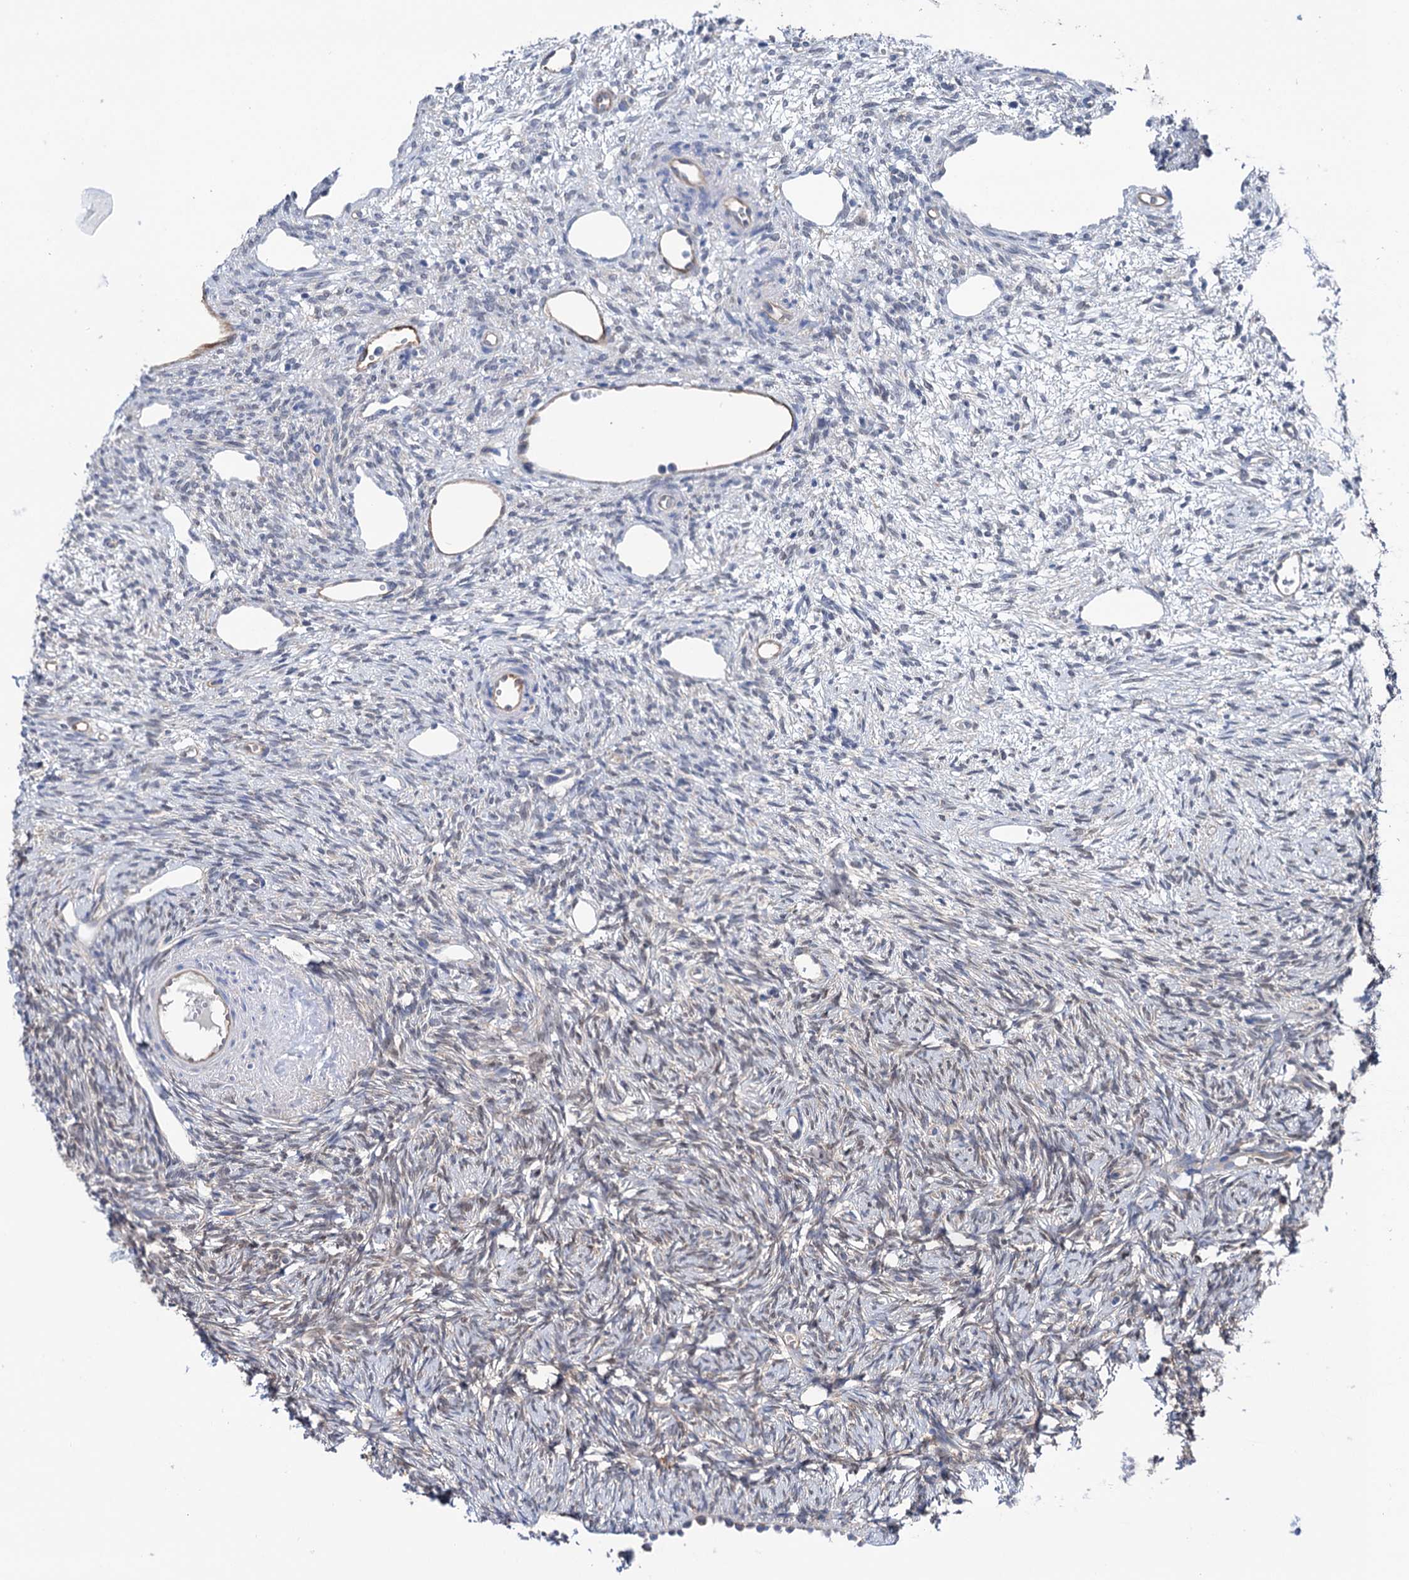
{"staining": {"intensity": "weak", "quantity": "<25%", "location": "cytoplasmic/membranous"}, "tissue": "ovary", "cell_type": "Ovarian stroma cells", "image_type": "normal", "snomed": [{"axis": "morphology", "description": "Normal tissue, NOS"}, {"axis": "topography", "description": "Ovary"}], "caption": "This is a photomicrograph of IHC staining of benign ovary, which shows no staining in ovarian stroma cells. Nuclei are stained in blue.", "gene": "SHROOM1", "patient": {"sex": "female", "age": 51}}